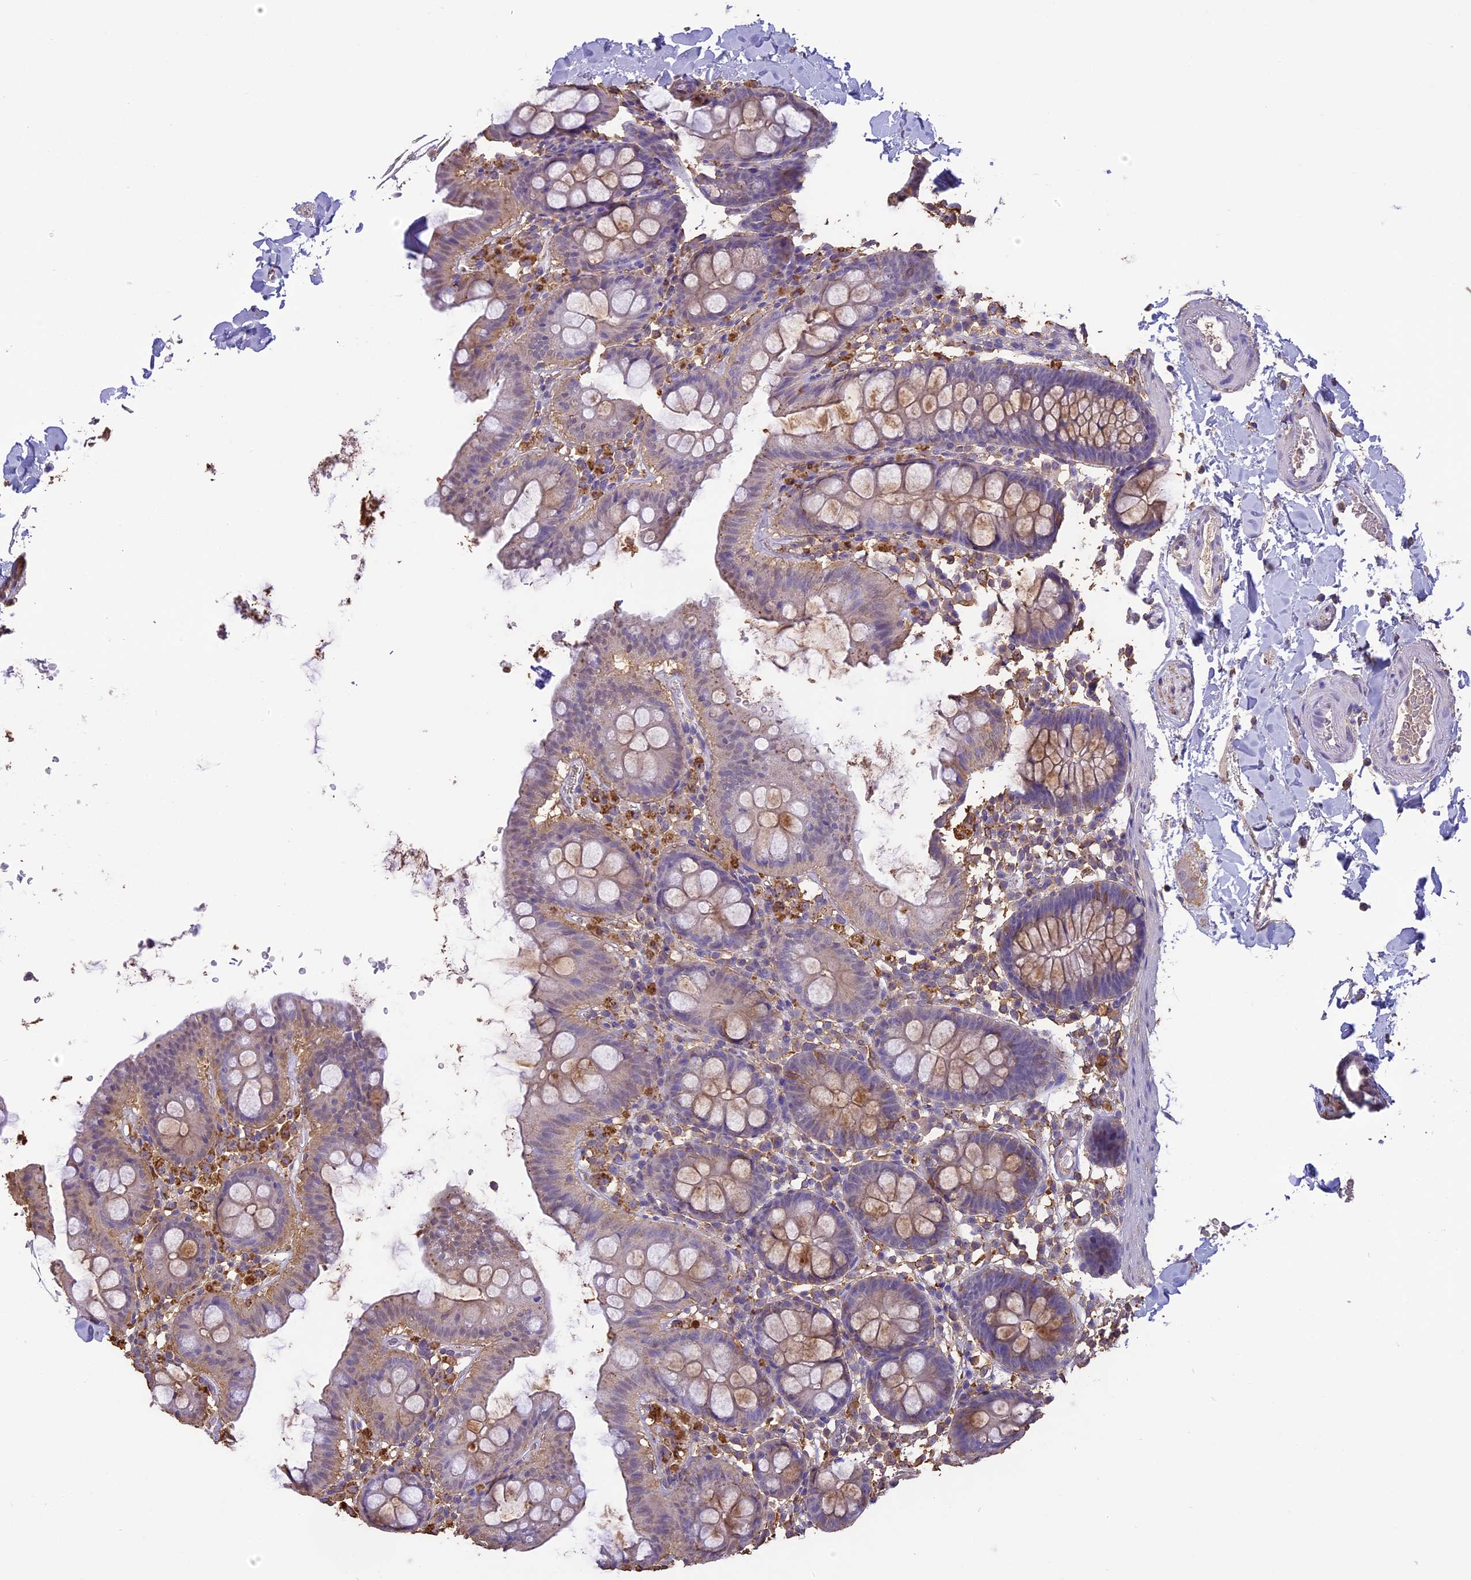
{"staining": {"intensity": "negative", "quantity": "none", "location": "none"}, "tissue": "colon", "cell_type": "Endothelial cells", "image_type": "normal", "snomed": [{"axis": "morphology", "description": "Normal tissue, NOS"}, {"axis": "topography", "description": "Colon"}], "caption": "An image of colon stained for a protein exhibits no brown staining in endothelial cells.", "gene": "ARHGAP19", "patient": {"sex": "male", "age": 75}}